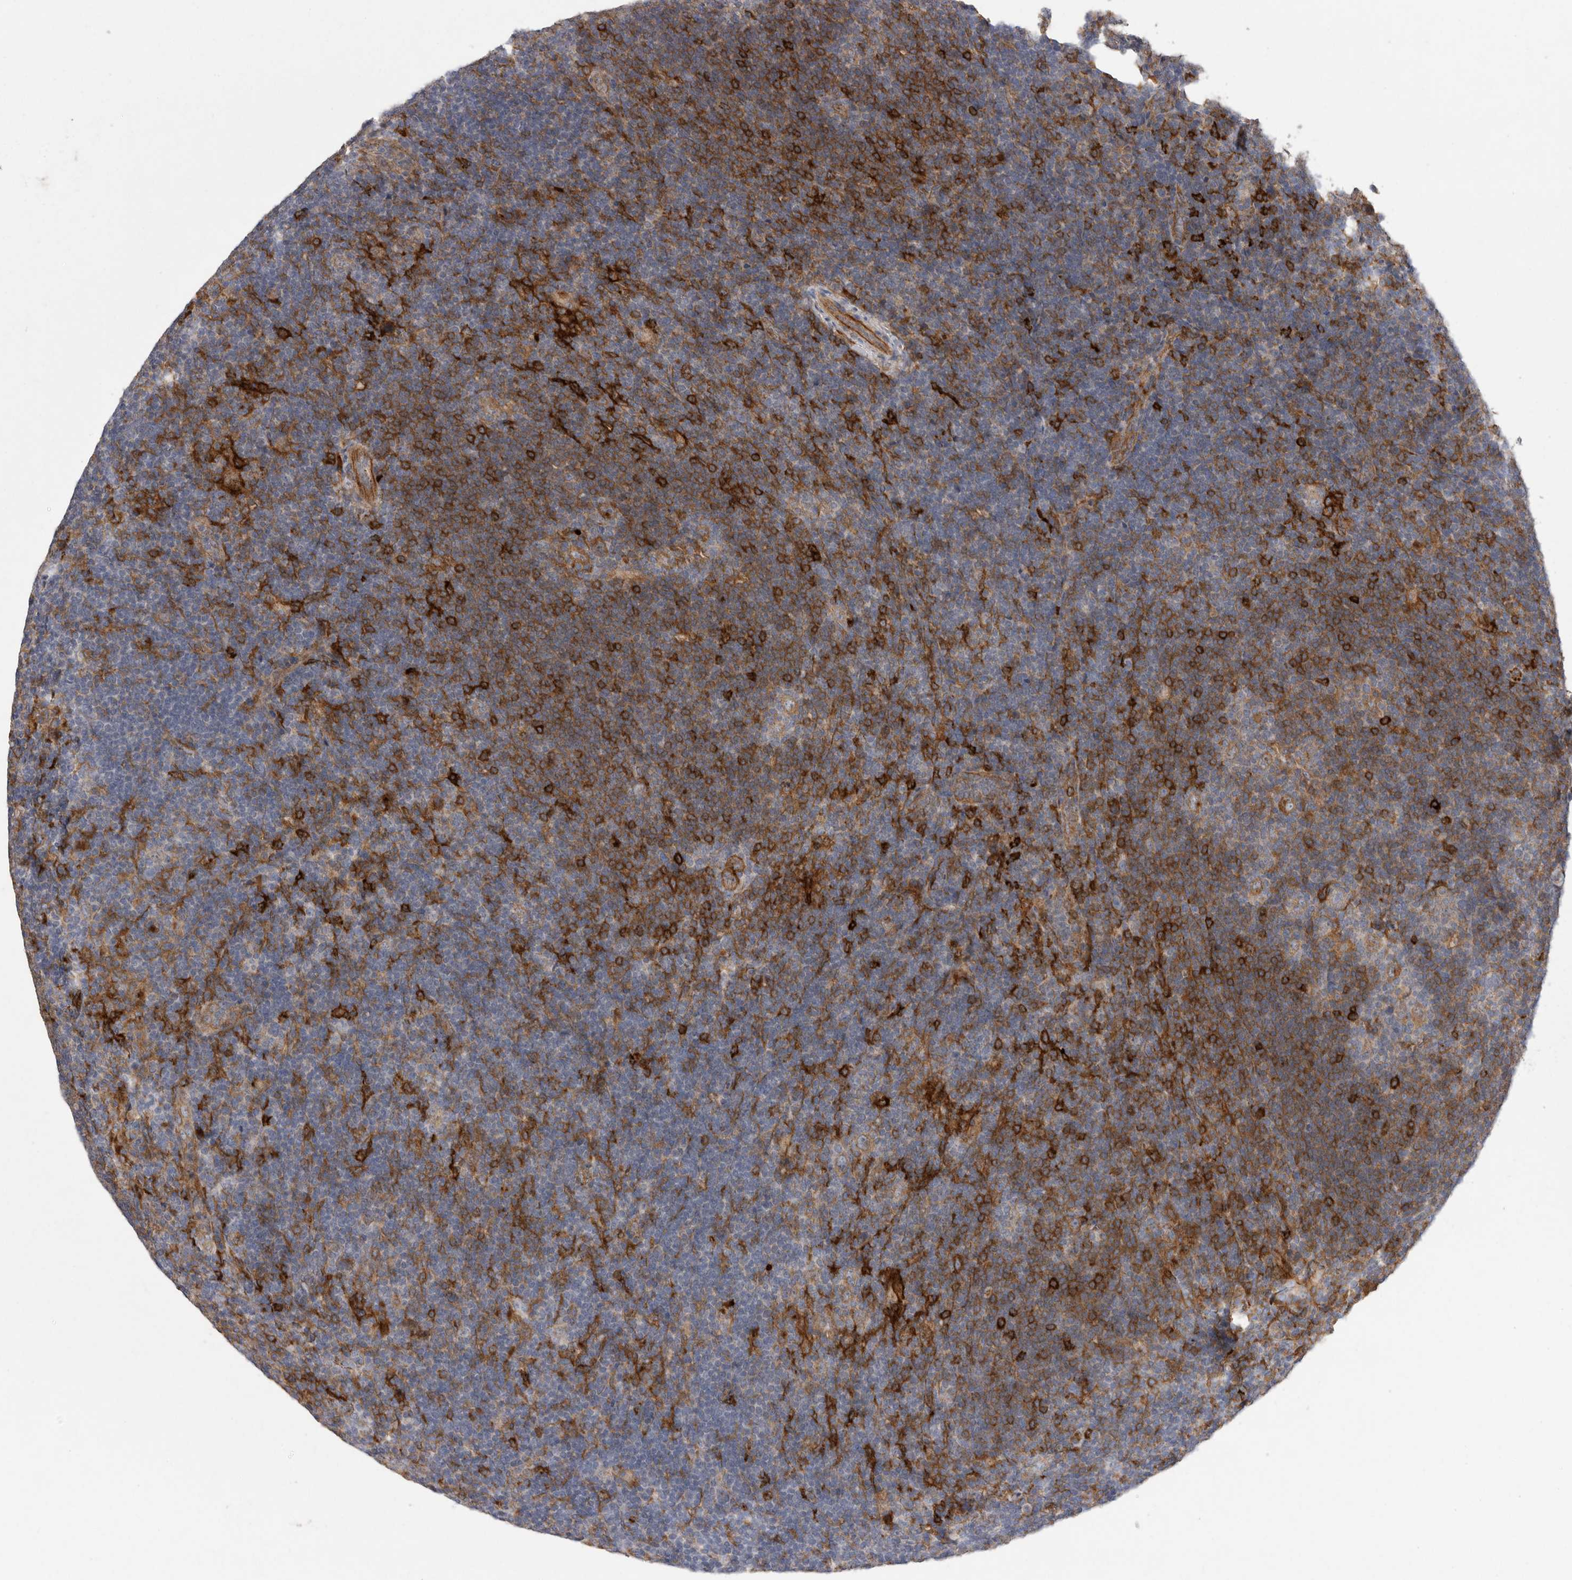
{"staining": {"intensity": "moderate", "quantity": "25%-75%", "location": "cytoplasmic/membranous"}, "tissue": "lymphoma", "cell_type": "Tumor cells", "image_type": "cancer", "snomed": [{"axis": "morphology", "description": "Hodgkin's disease, NOS"}, {"axis": "topography", "description": "Lymph node"}], "caption": "About 25%-75% of tumor cells in human lymphoma reveal moderate cytoplasmic/membranous protein positivity as visualized by brown immunohistochemical staining.", "gene": "SIGLEC10", "patient": {"sex": "female", "age": 57}}